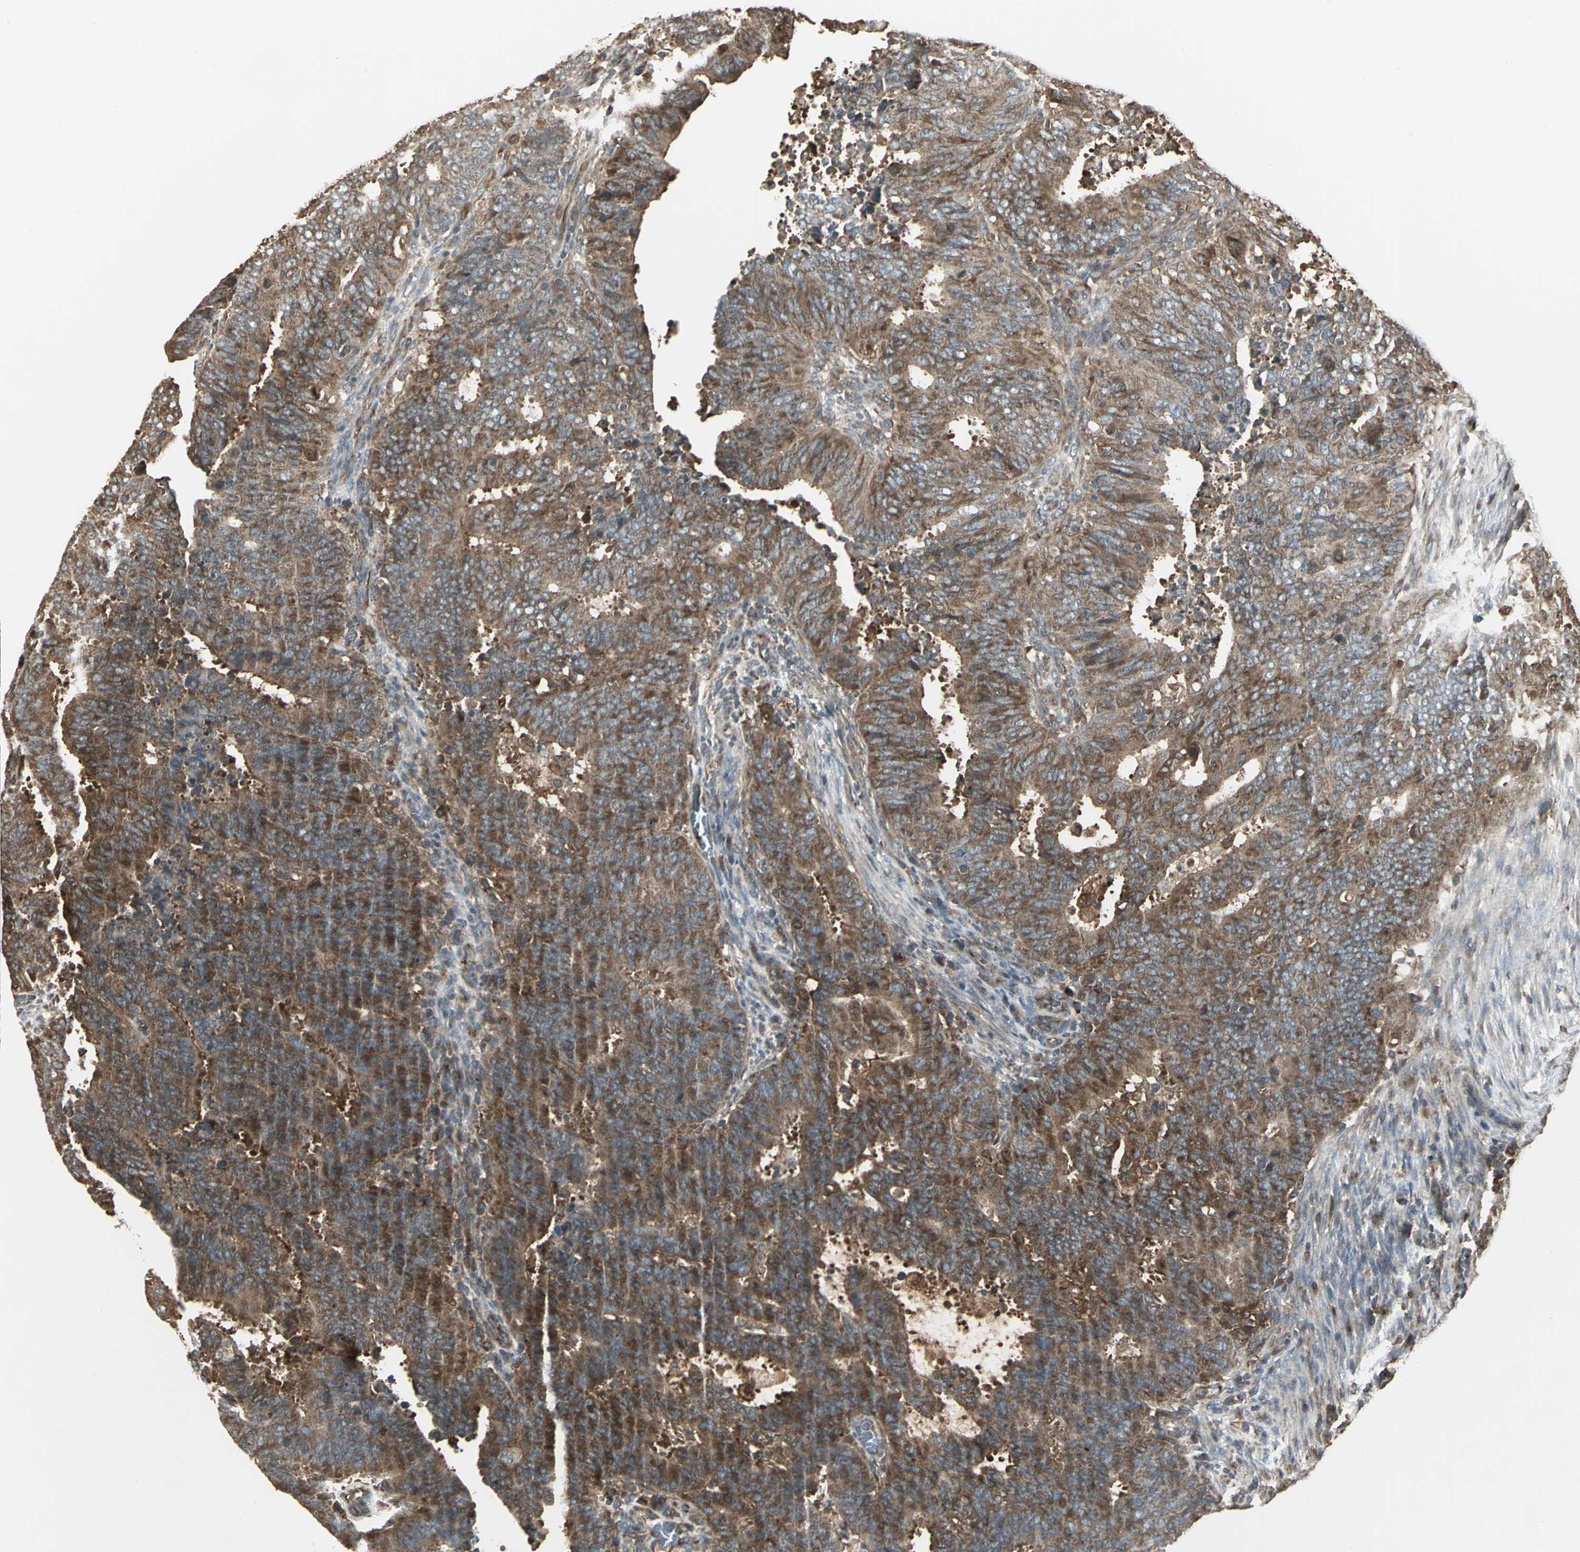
{"staining": {"intensity": "strong", "quantity": ">75%", "location": "cytoplasmic/membranous"}, "tissue": "cervical cancer", "cell_type": "Tumor cells", "image_type": "cancer", "snomed": [{"axis": "morphology", "description": "Adenocarcinoma, NOS"}, {"axis": "topography", "description": "Cervix"}], "caption": "Cervical adenocarcinoma stained for a protein exhibits strong cytoplasmic/membranous positivity in tumor cells. (Stains: DAB (3,3'-diaminobenzidine) in brown, nuclei in blue, Microscopy: brightfield microscopy at high magnification).", "gene": "PRXL2B", "patient": {"sex": "female", "age": 44}}